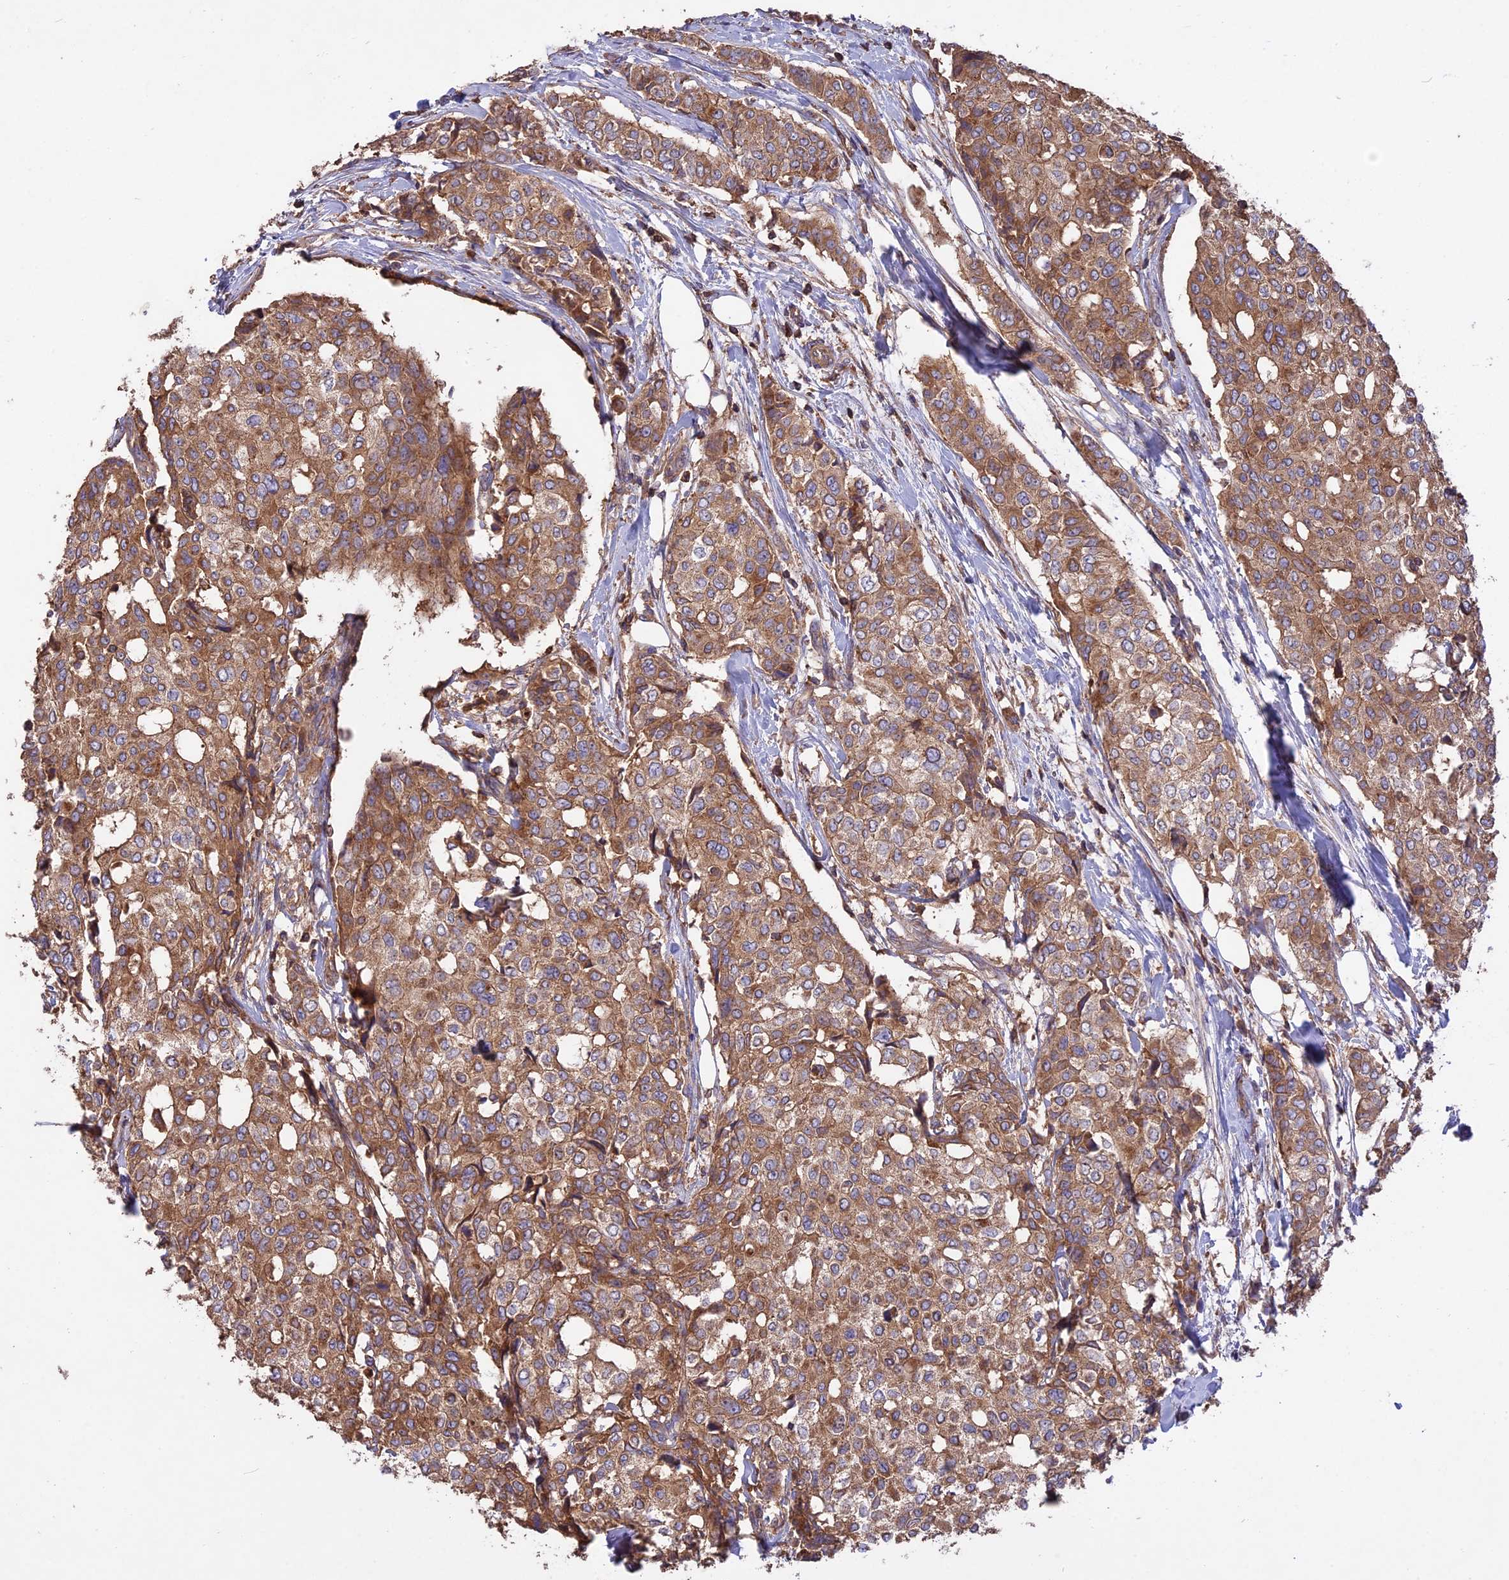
{"staining": {"intensity": "moderate", "quantity": ">75%", "location": "cytoplasmic/membranous"}, "tissue": "breast cancer", "cell_type": "Tumor cells", "image_type": "cancer", "snomed": [{"axis": "morphology", "description": "Lobular carcinoma"}, {"axis": "topography", "description": "Breast"}], "caption": "A brown stain shows moderate cytoplasmic/membranous positivity of a protein in human breast lobular carcinoma tumor cells.", "gene": "NUDT8", "patient": {"sex": "female", "age": 51}}